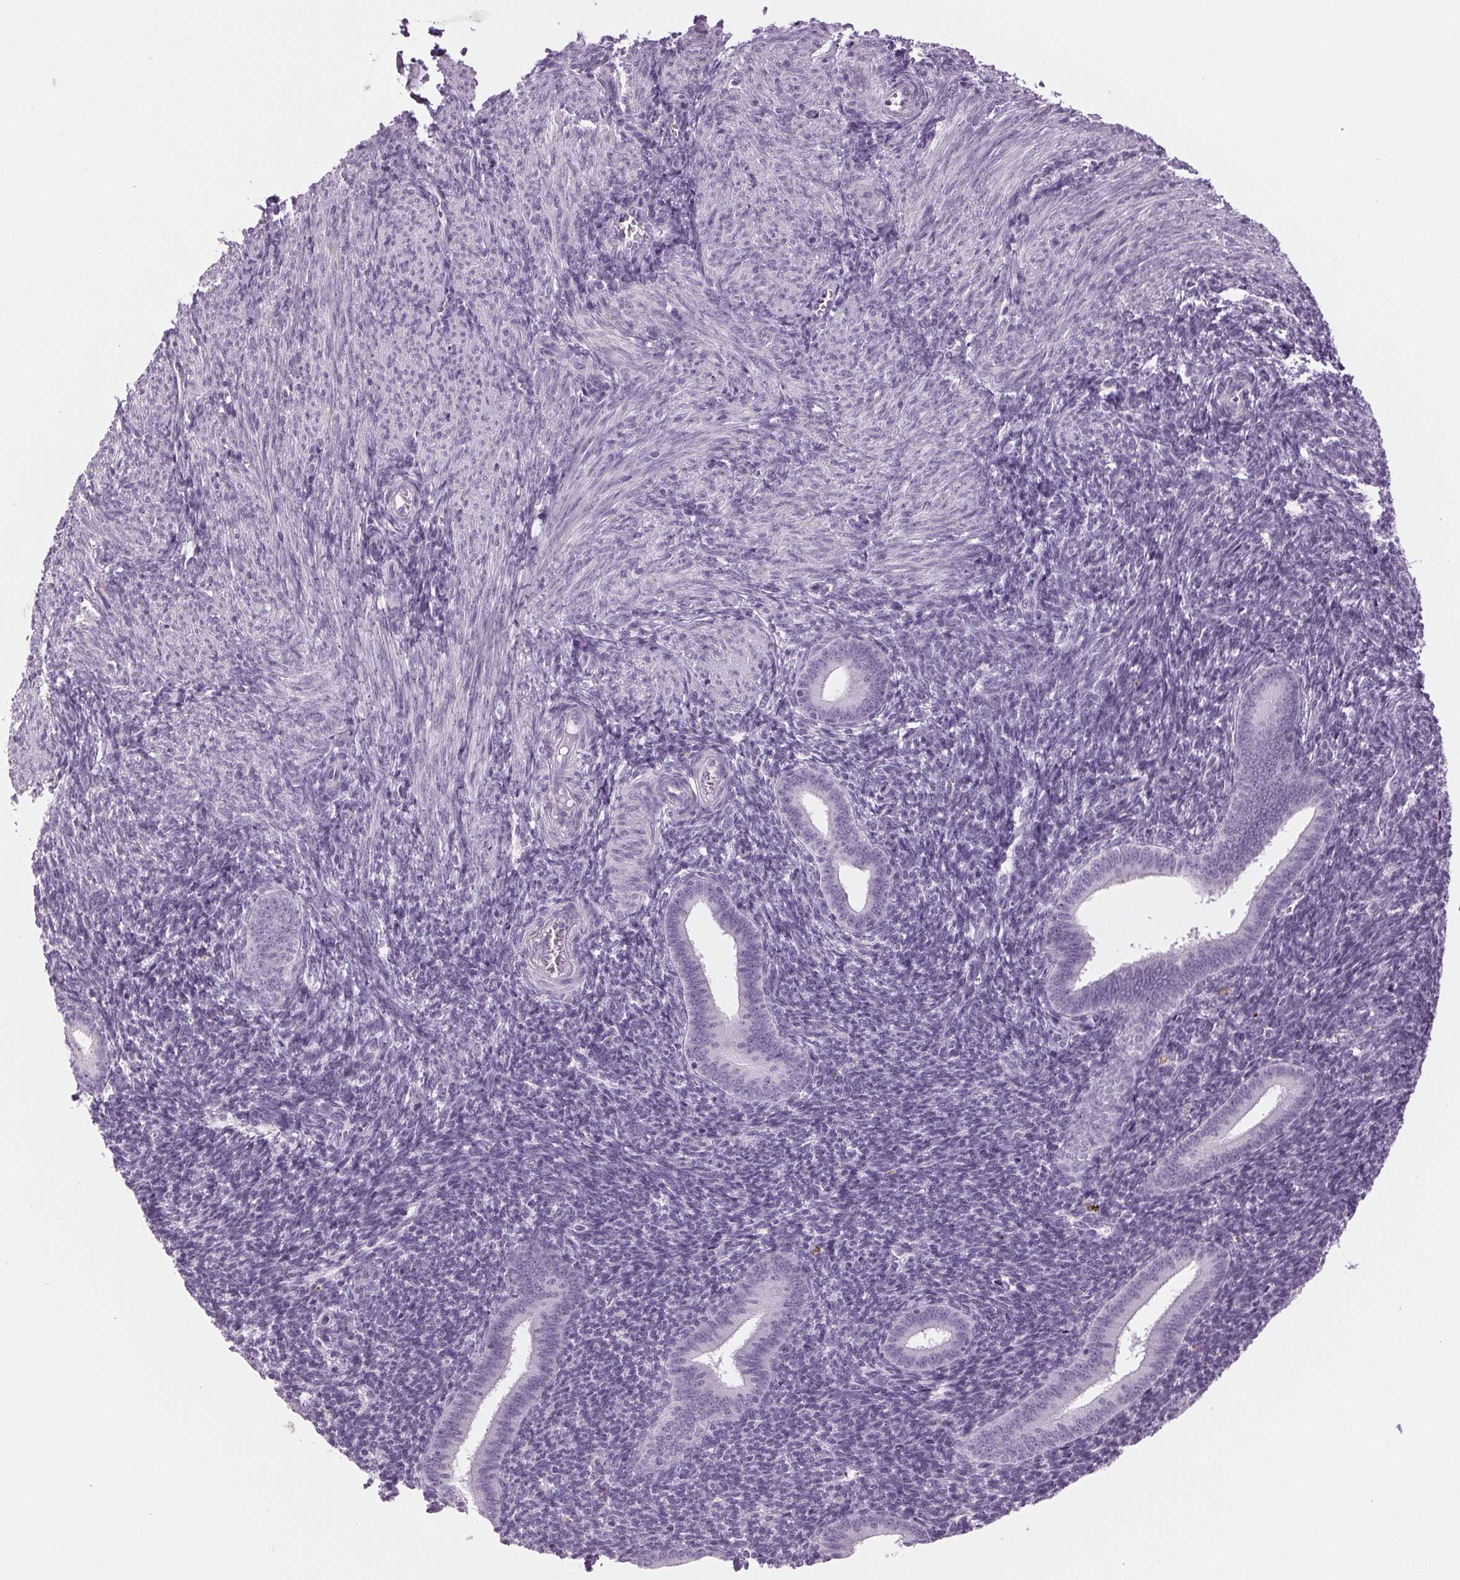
{"staining": {"intensity": "negative", "quantity": "none", "location": "none"}, "tissue": "endometrium", "cell_type": "Cells in endometrial stroma", "image_type": "normal", "snomed": [{"axis": "morphology", "description": "Normal tissue, NOS"}, {"axis": "topography", "description": "Endometrium"}], "caption": "This is a image of immunohistochemistry staining of normal endometrium, which shows no positivity in cells in endometrial stroma. (Immunohistochemistry, brightfield microscopy, high magnification).", "gene": "MISP", "patient": {"sex": "female", "age": 25}}